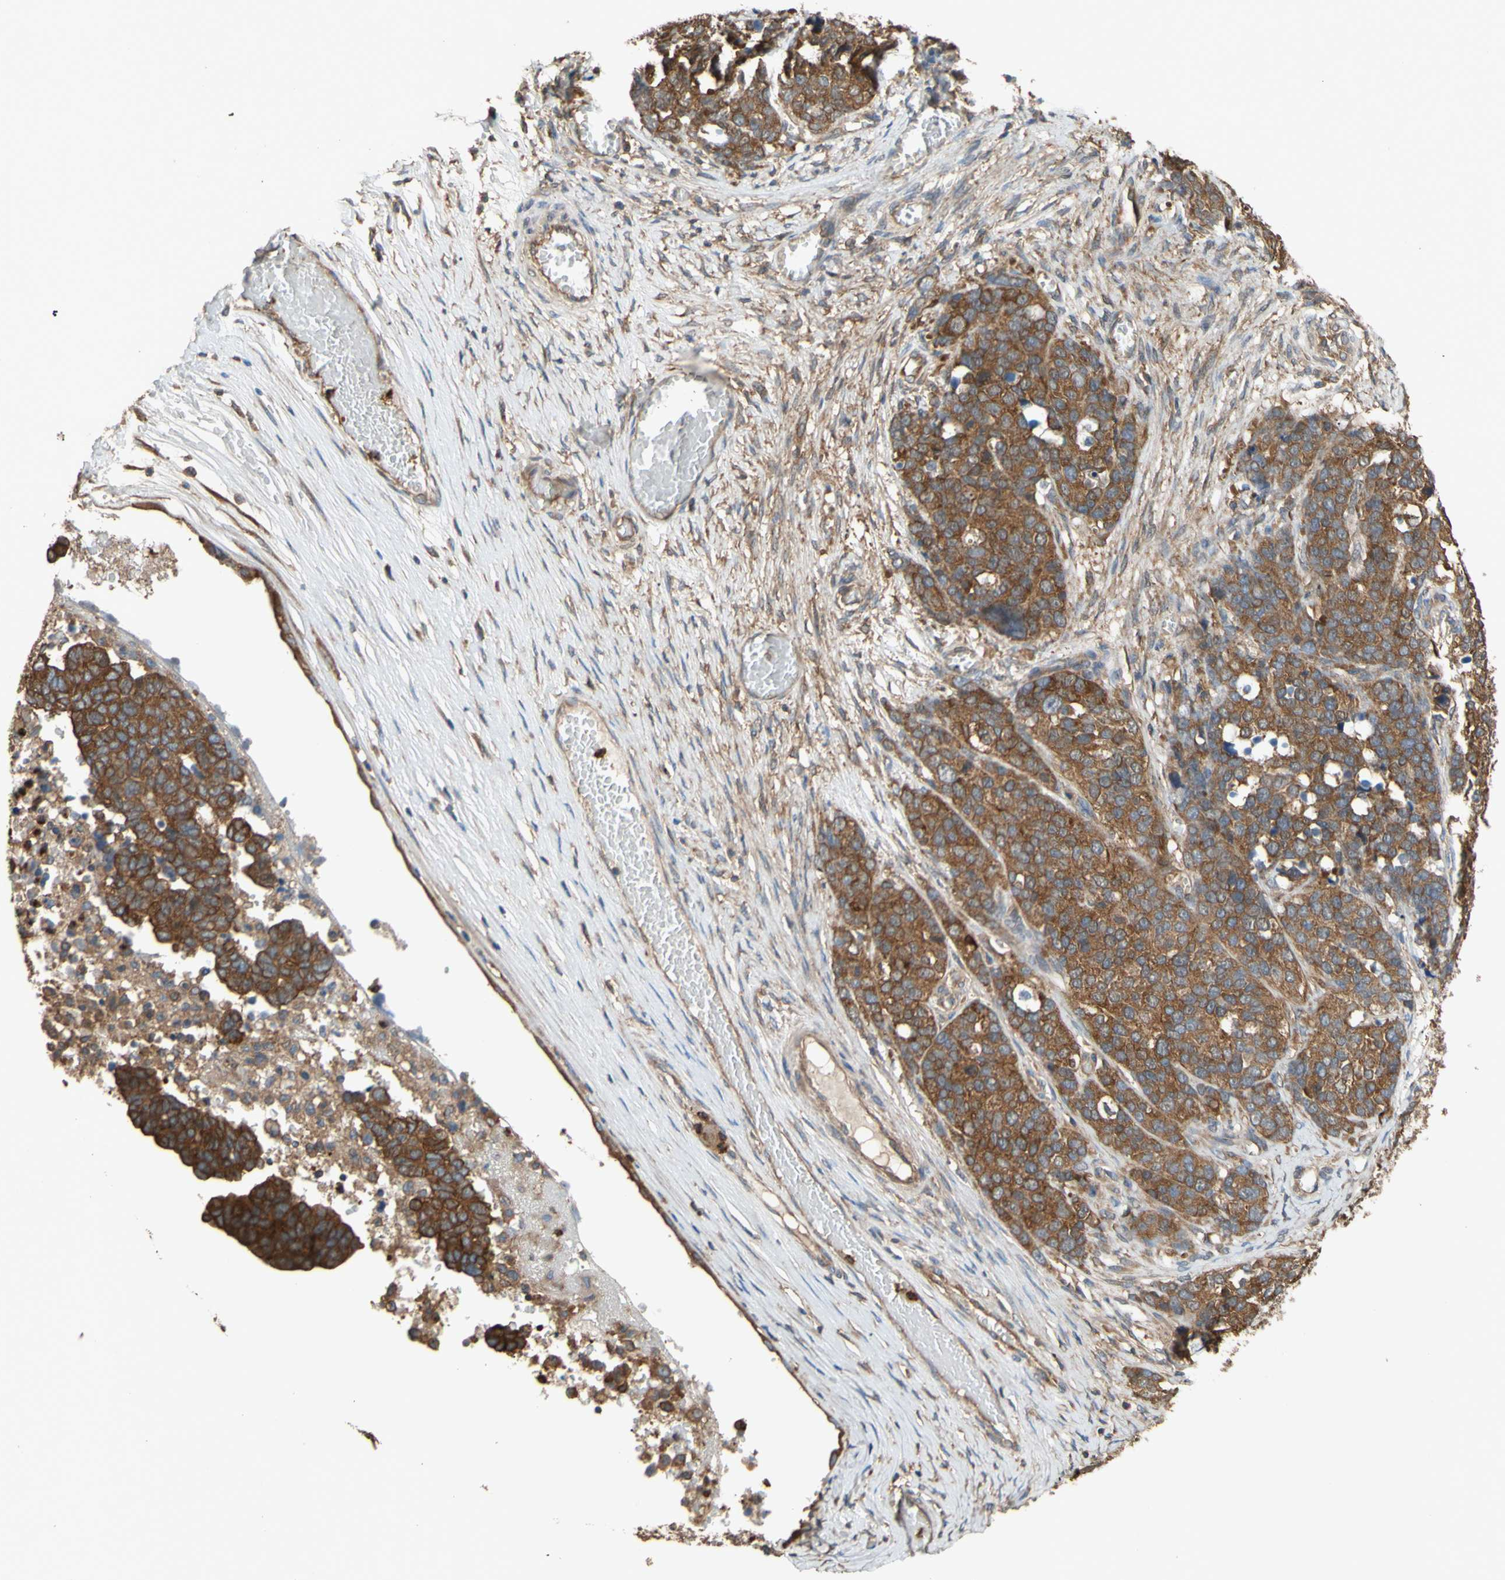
{"staining": {"intensity": "strong", "quantity": ">75%", "location": "cytoplasmic/membranous"}, "tissue": "ovarian cancer", "cell_type": "Tumor cells", "image_type": "cancer", "snomed": [{"axis": "morphology", "description": "Cystadenocarcinoma, serous, NOS"}, {"axis": "topography", "description": "Ovary"}], "caption": "Protein staining of ovarian cancer tissue displays strong cytoplasmic/membranous expression in about >75% of tumor cells.", "gene": "CTTN", "patient": {"sex": "female", "age": 44}}